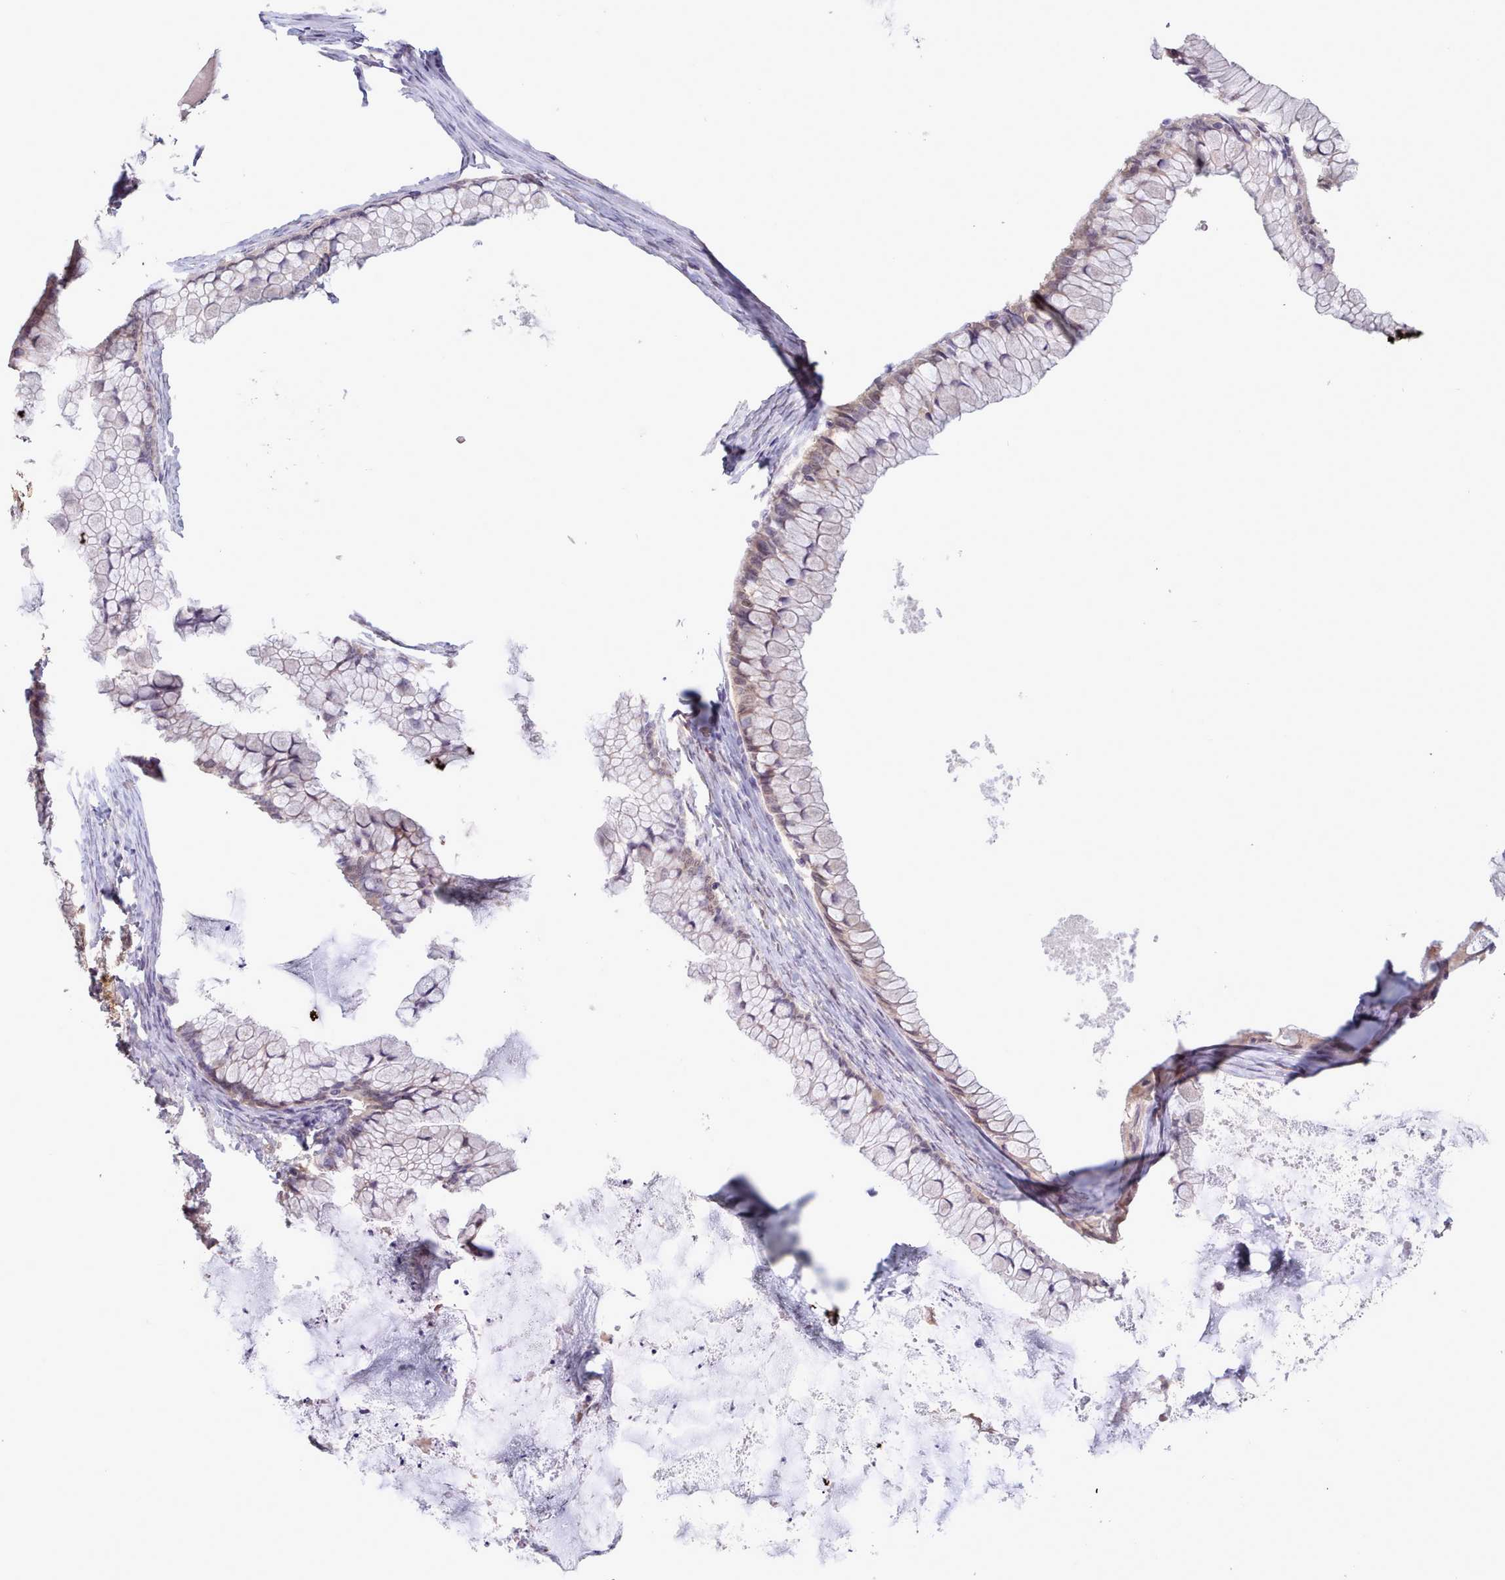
{"staining": {"intensity": "weak", "quantity": "25%-75%", "location": "cytoplasmic/membranous,nuclear"}, "tissue": "ovarian cancer", "cell_type": "Tumor cells", "image_type": "cancer", "snomed": [{"axis": "morphology", "description": "Cystadenocarcinoma, mucinous, NOS"}, {"axis": "topography", "description": "Ovary"}], "caption": "There is low levels of weak cytoplasmic/membranous and nuclear staining in tumor cells of ovarian cancer, as demonstrated by immunohistochemical staining (brown color).", "gene": "PIP4P1", "patient": {"sex": "female", "age": 35}}